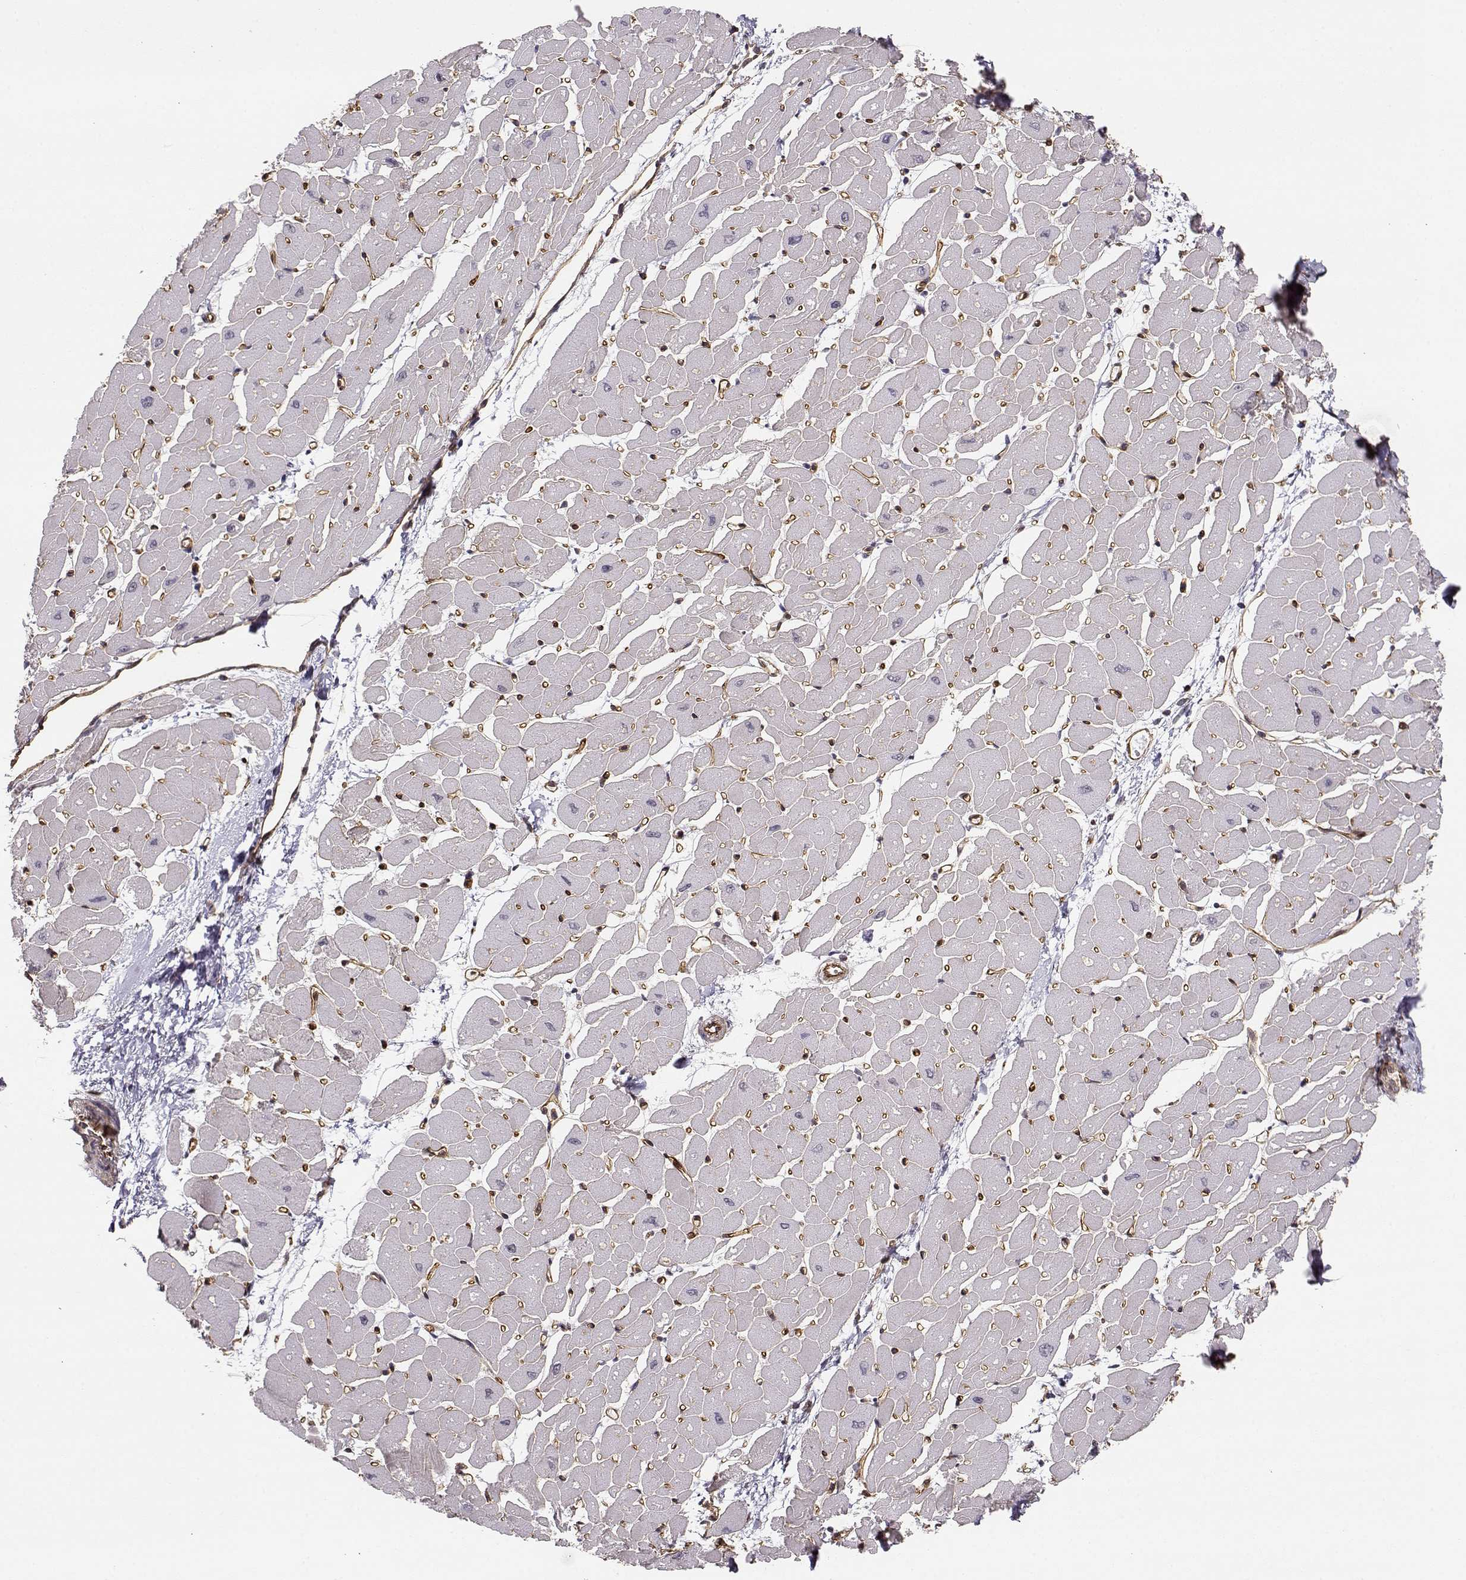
{"staining": {"intensity": "negative", "quantity": "none", "location": "none"}, "tissue": "heart muscle", "cell_type": "Cardiomyocytes", "image_type": "normal", "snomed": [{"axis": "morphology", "description": "Normal tissue, NOS"}, {"axis": "topography", "description": "Heart"}], "caption": "Immunohistochemistry (IHC) histopathology image of normal heart muscle stained for a protein (brown), which demonstrates no staining in cardiomyocytes. (Immunohistochemistry (IHC), brightfield microscopy, high magnification).", "gene": "CIR1", "patient": {"sex": "male", "age": 57}}